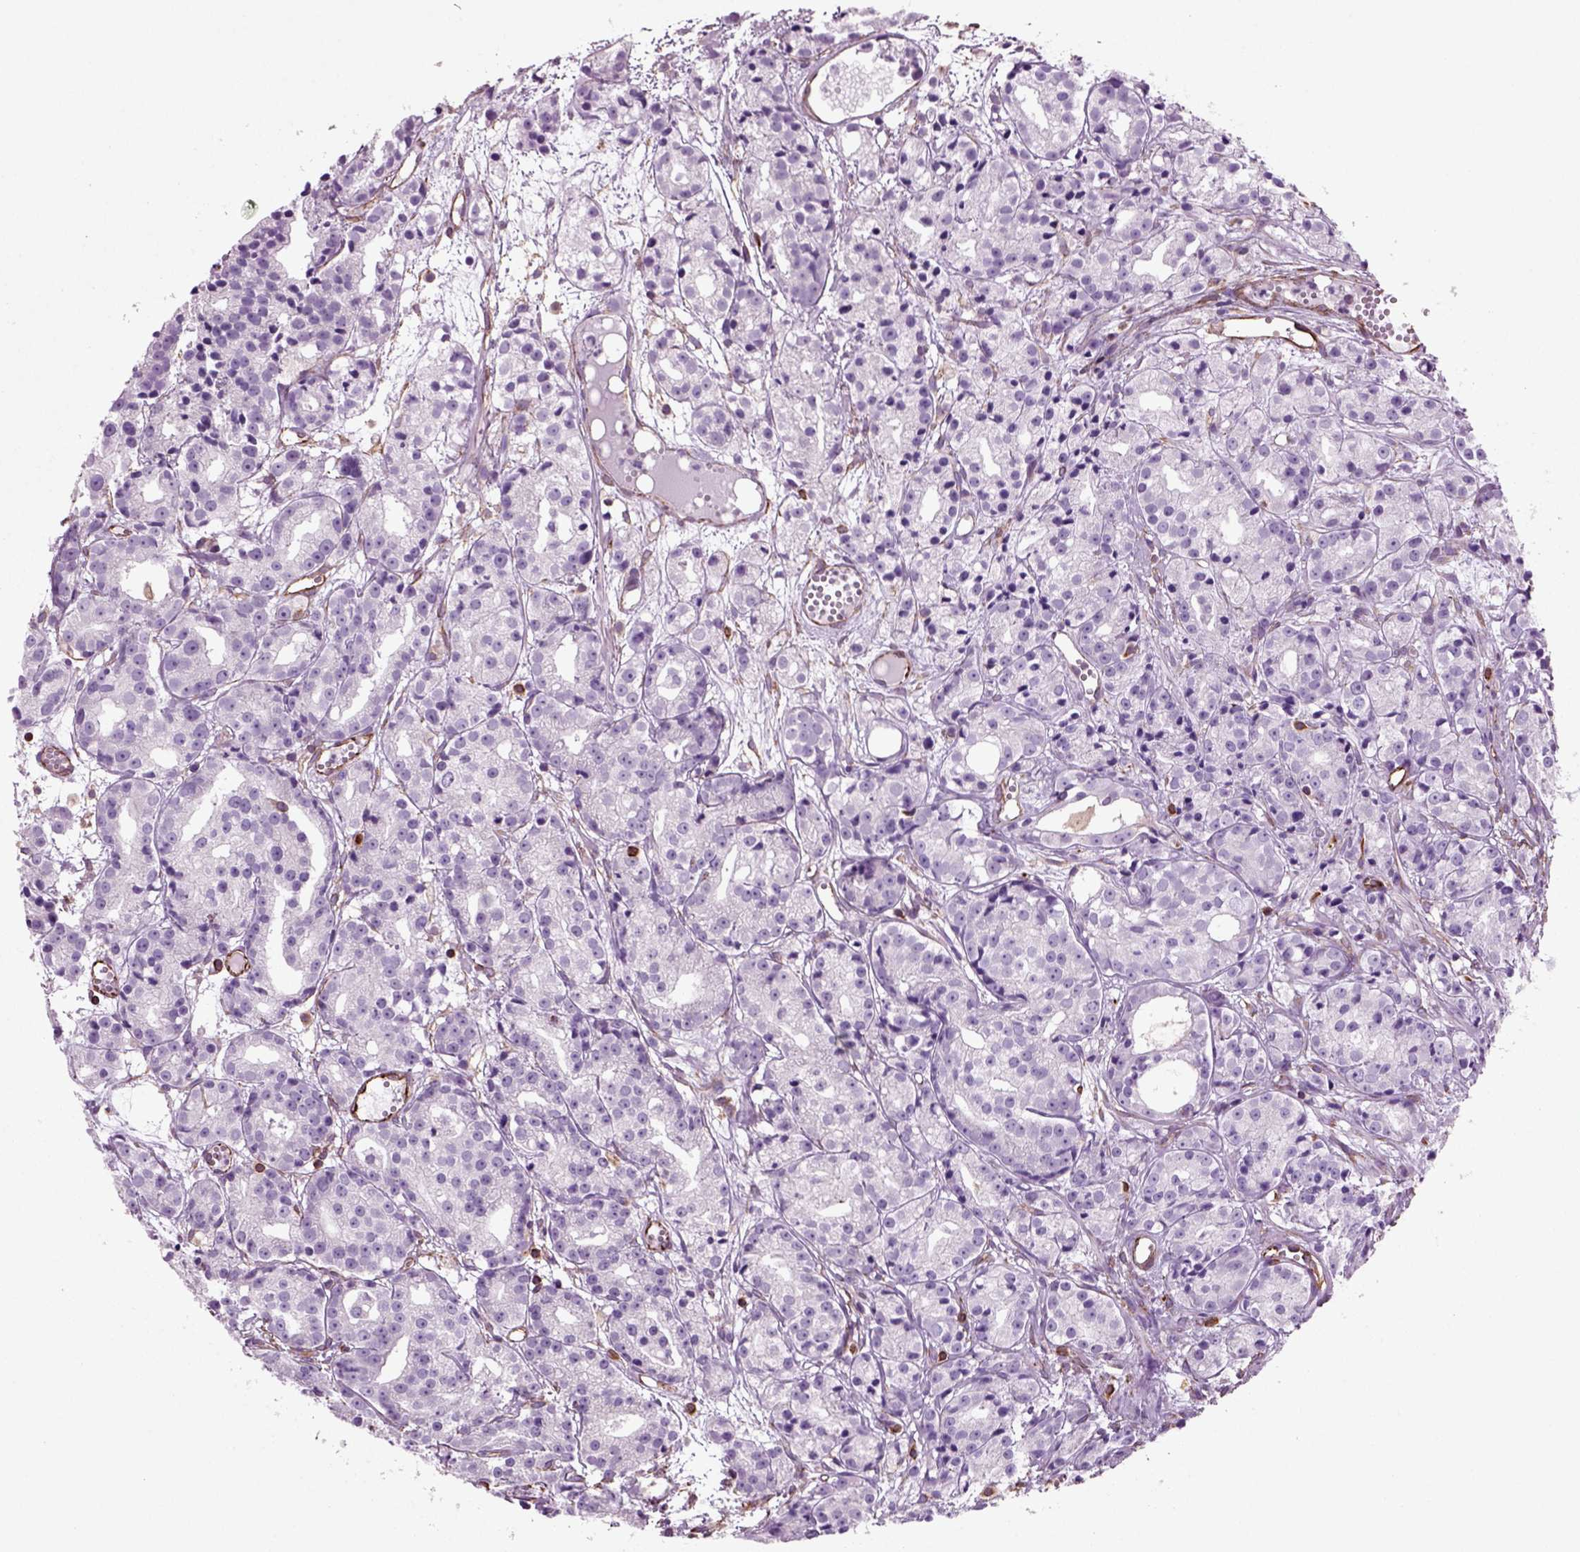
{"staining": {"intensity": "negative", "quantity": "none", "location": "none"}, "tissue": "prostate cancer", "cell_type": "Tumor cells", "image_type": "cancer", "snomed": [{"axis": "morphology", "description": "Adenocarcinoma, Medium grade"}, {"axis": "topography", "description": "Prostate"}], "caption": "A micrograph of human adenocarcinoma (medium-grade) (prostate) is negative for staining in tumor cells.", "gene": "ACER3", "patient": {"sex": "male", "age": 74}}